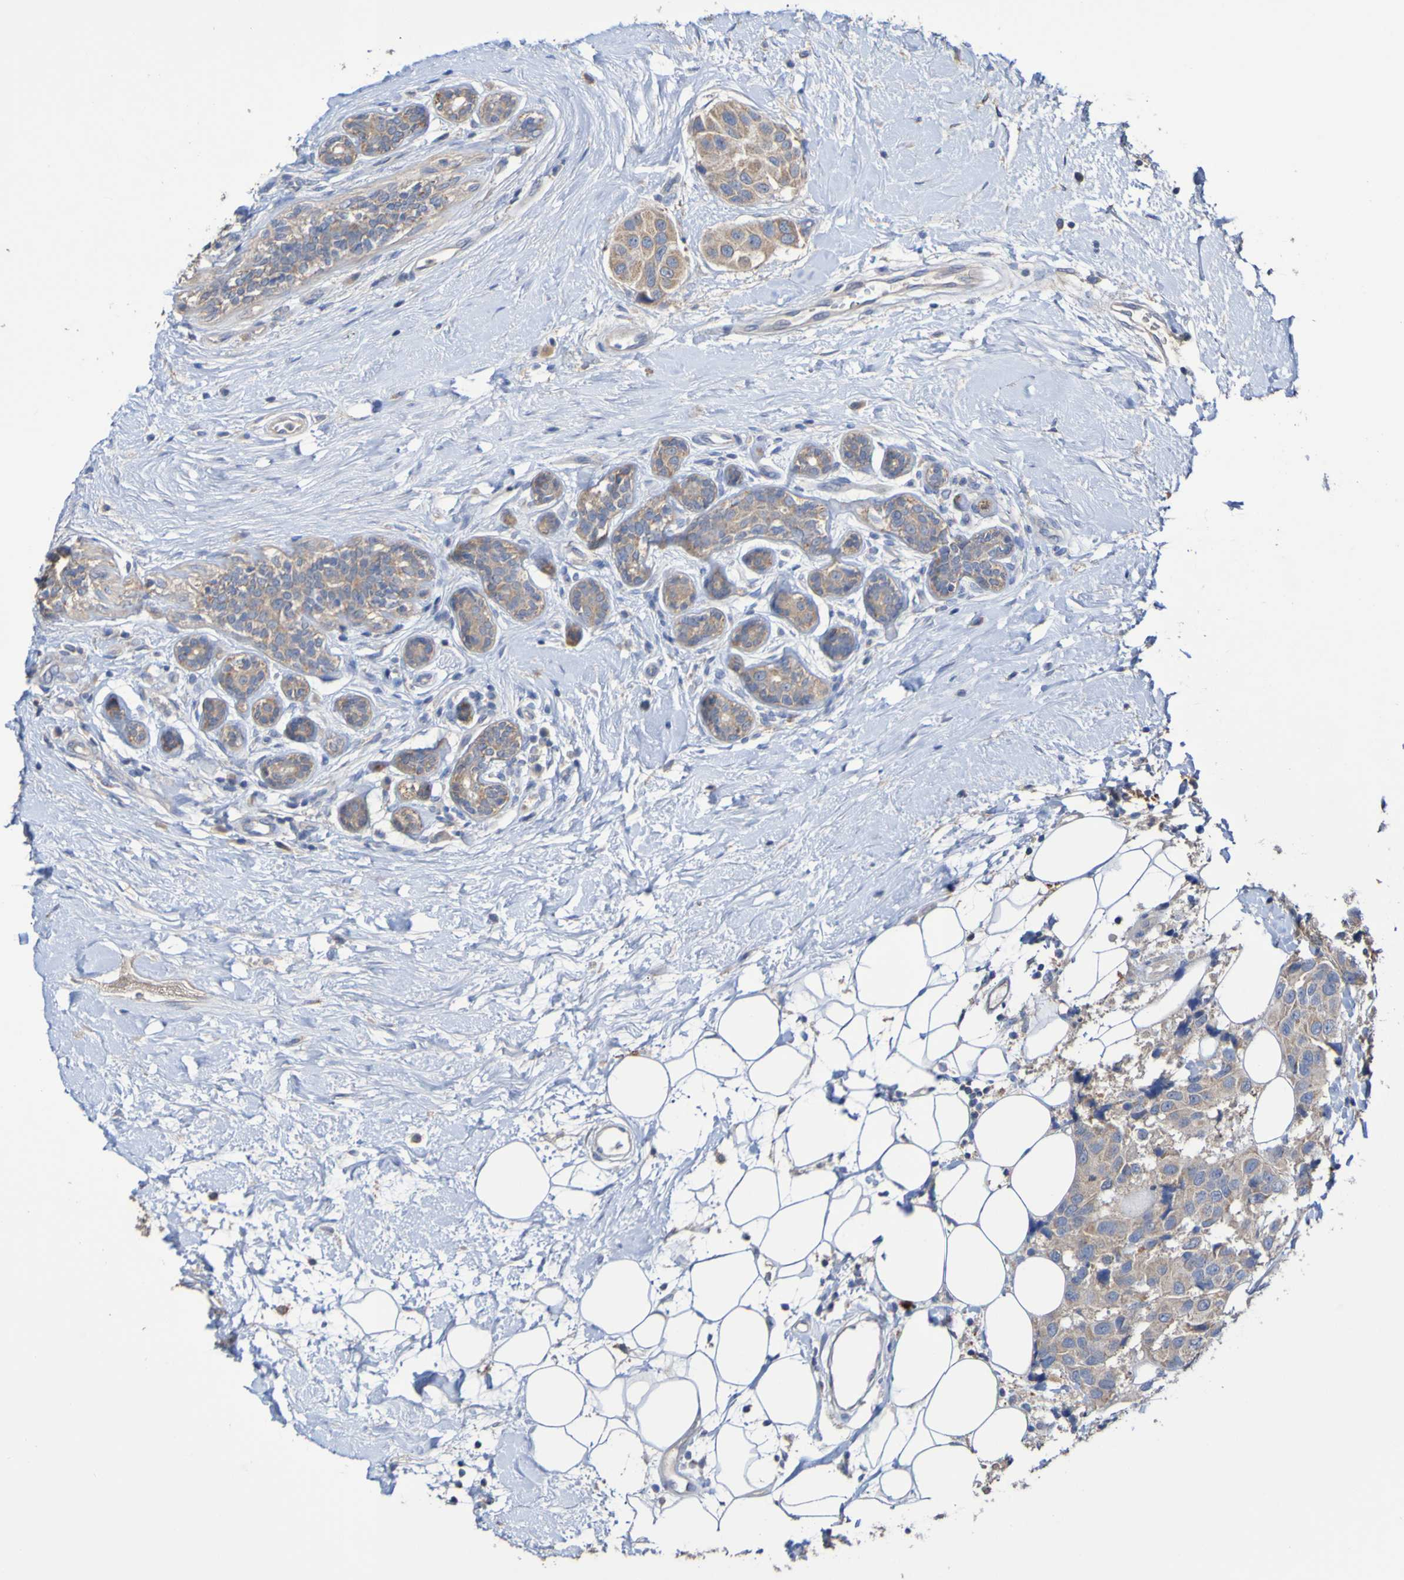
{"staining": {"intensity": "weak", "quantity": ">75%", "location": "cytoplasmic/membranous"}, "tissue": "breast cancer", "cell_type": "Tumor cells", "image_type": "cancer", "snomed": [{"axis": "morphology", "description": "Normal tissue, NOS"}, {"axis": "morphology", "description": "Duct carcinoma"}, {"axis": "topography", "description": "Breast"}], "caption": "The immunohistochemical stain highlights weak cytoplasmic/membranous expression in tumor cells of breast cancer tissue.", "gene": "PHYH", "patient": {"sex": "female", "age": 39}}